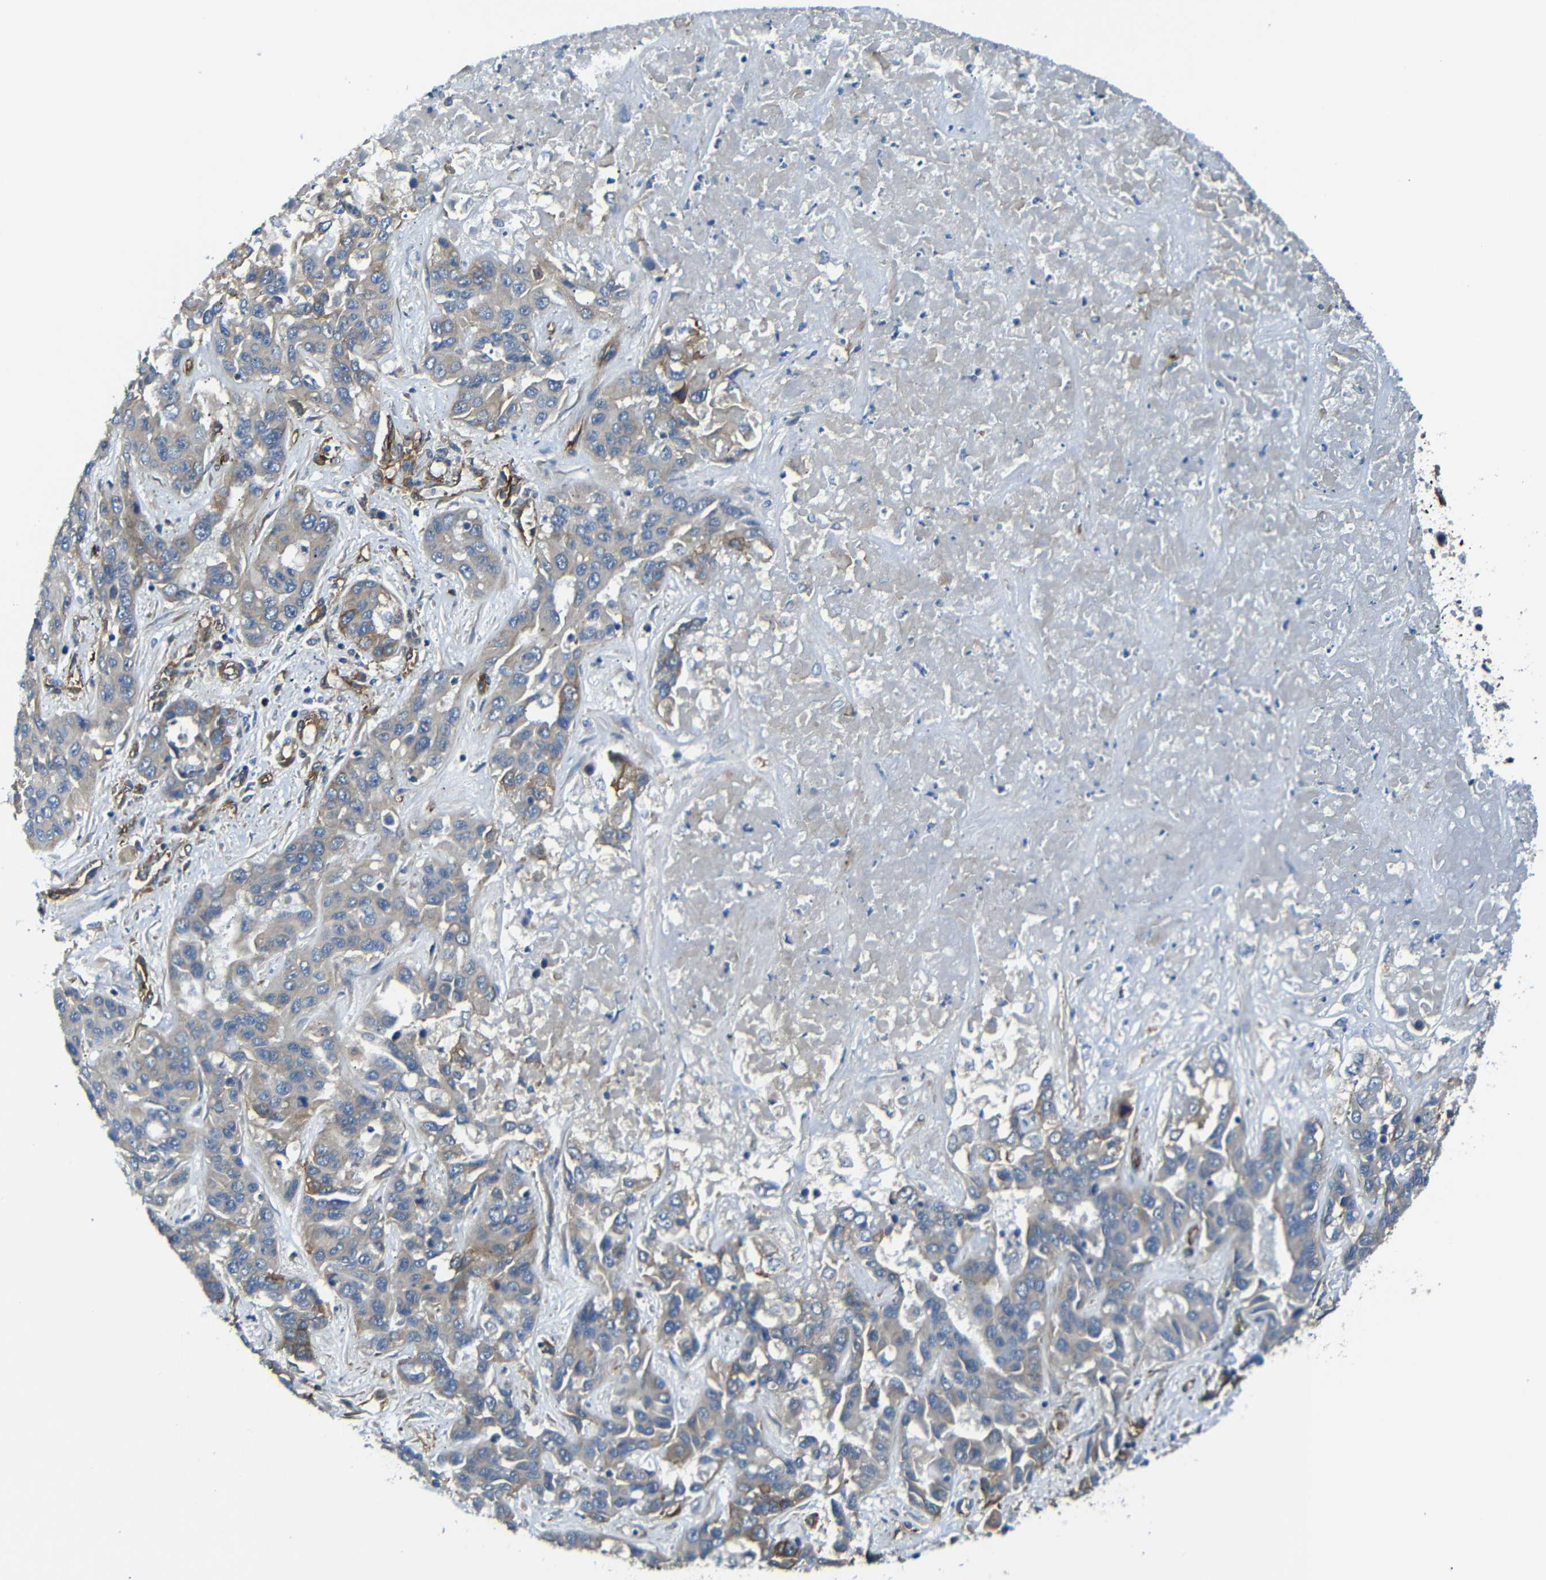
{"staining": {"intensity": "weak", "quantity": "<25%", "location": "cytoplasmic/membranous"}, "tissue": "liver cancer", "cell_type": "Tumor cells", "image_type": "cancer", "snomed": [{"axis": "morphology", "description": "Cholangiocarcinoma"}, {"axis": "topography", "description": "Liver"}], "caption": "Protein analysis of cholangiocarcinoma (liver) reveals no significant expression in tumor cells.", "gene": "MYO1B", "patient": {"sex": "female", "age": 52}}